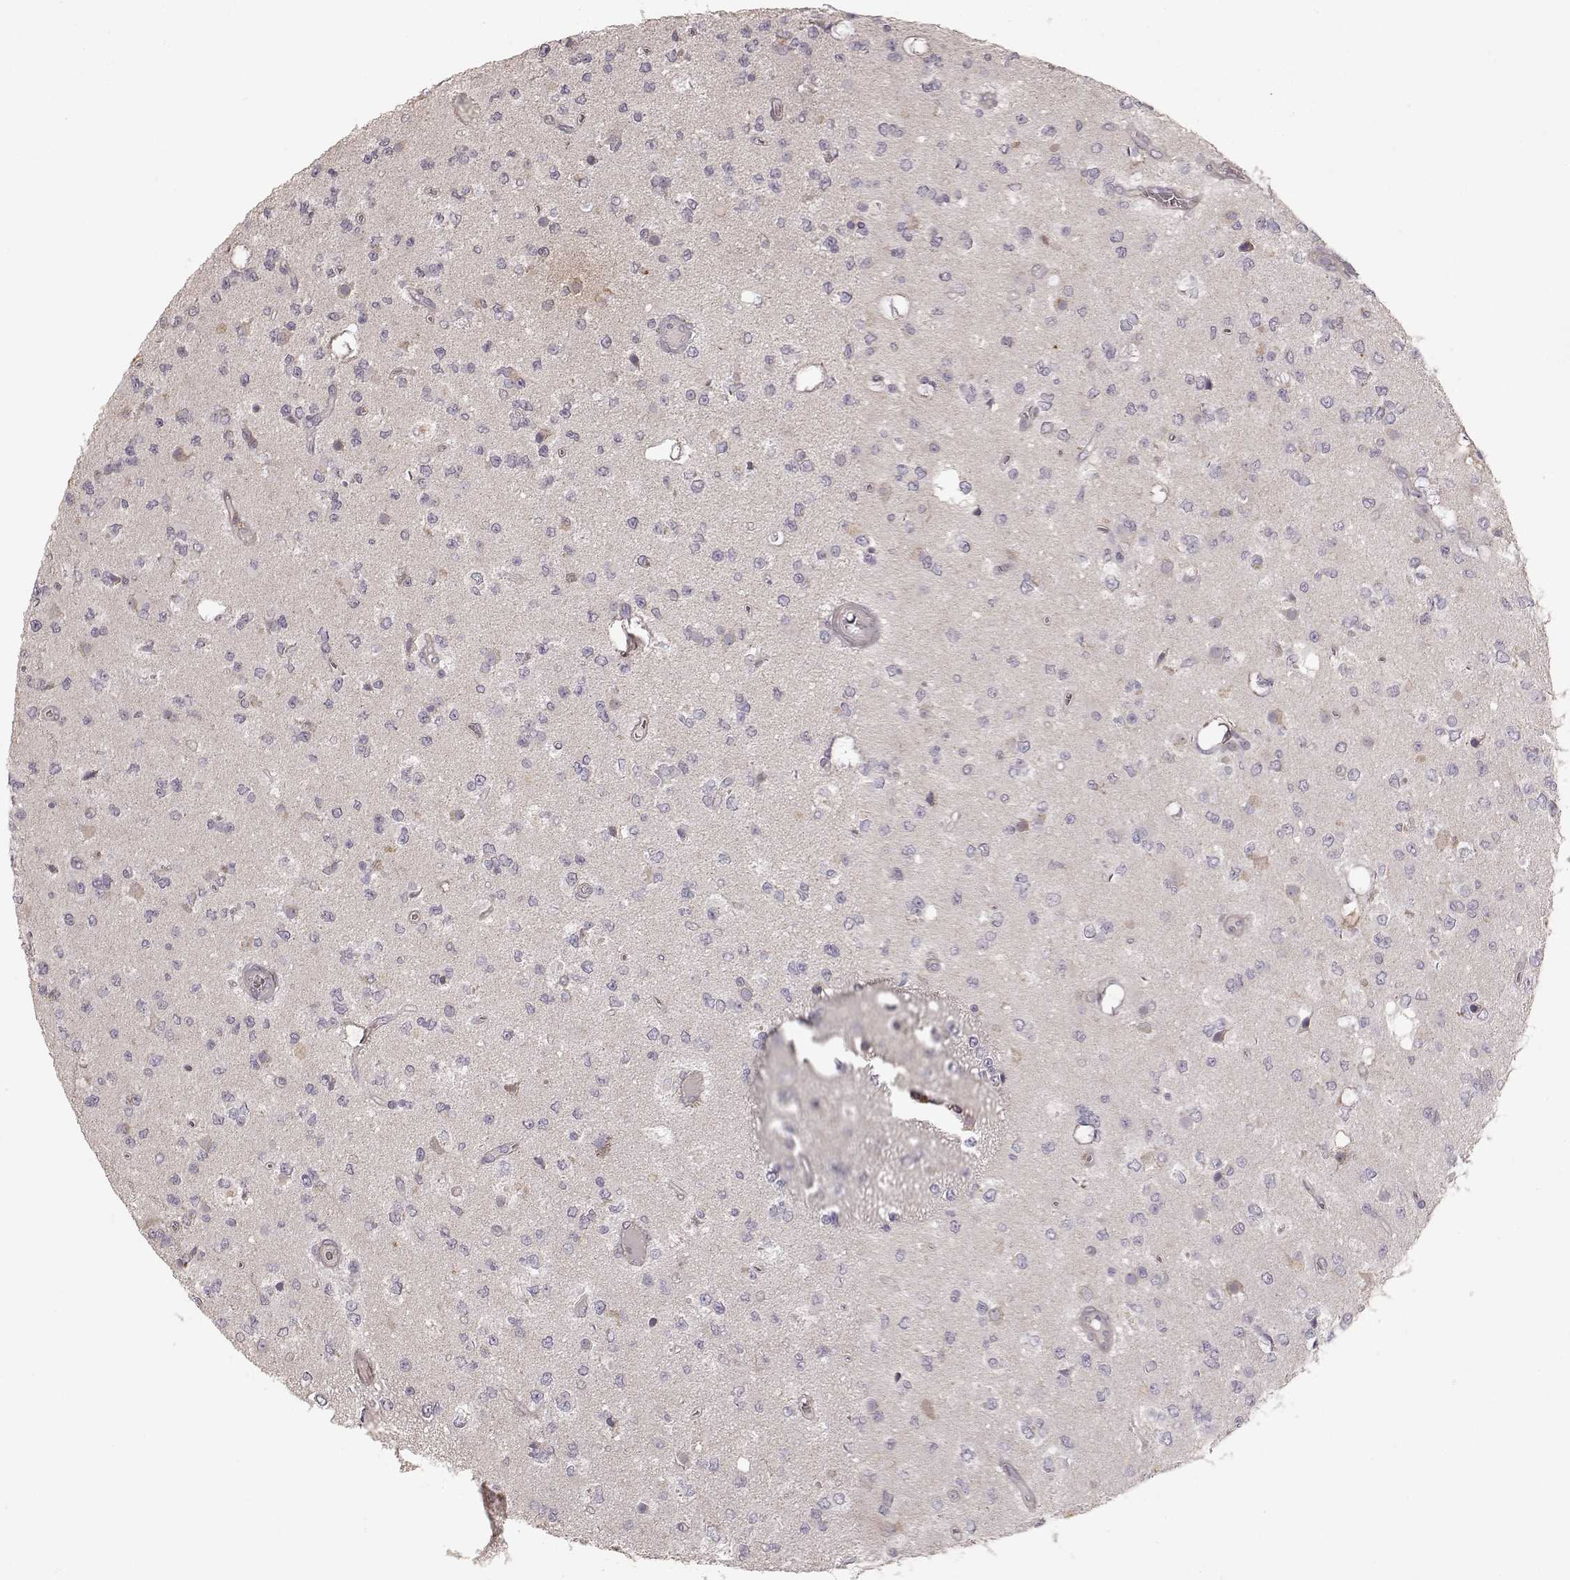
{"staining": {"intensity": "negative", "quantity": "none", "location": "none"}, "tissue": "glioma", "cell_type": "Tumor cells", "image_type": "cancer", "snomed": [{"axis": "morphology", "description": "Glioma, malignant, Low grade"}, {"axis": "topography", "description": "Brain"}], "caption": "Immunohistochemistry histopathology image of neoplastic tissue: glioma stained with DAB displays no significant protein staining in tumor cells. Nuclei are stained in blue.", "gene": "KCNJ9", "patient": {"sex": "female", "age": 45}}